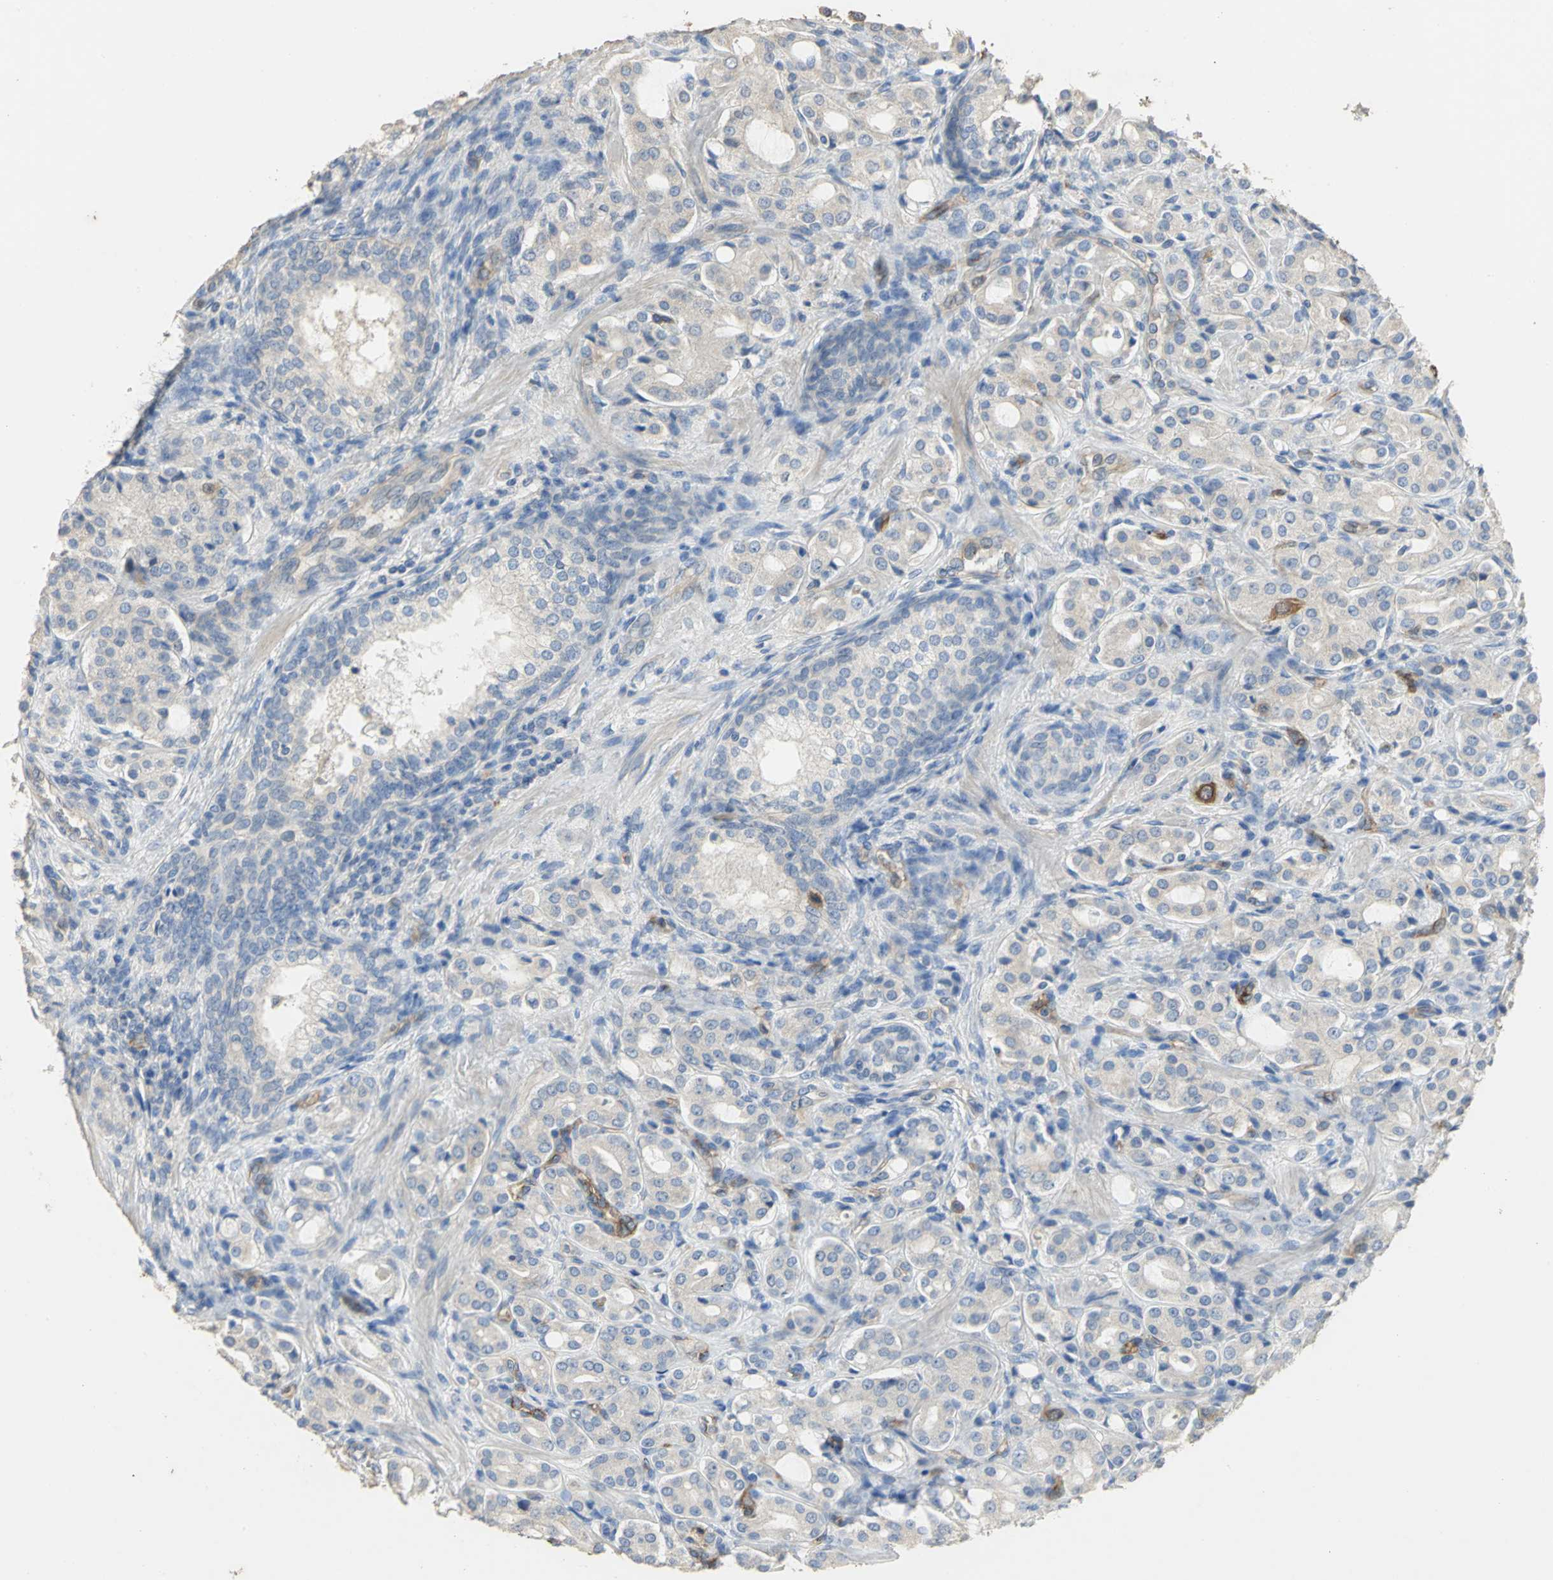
{"staining": {"intensity": "strong", "quantity": "<25%", "location": "cytoplasmic/membranous"}, "tissue": "prostate cancer", "cell_type": "Tumor cells", "image_type": "cancer", "snomed": [{"axis": "morphology", "description": "Adenocarcinoma, High grade"}, {"axis": "topography", "description": "Prostate"}], "caption": "Prostate cancer (high-grade adenocarcinoma) stained for a protein shows strong cytoplasmic/membranous positivity in tumor cells. (DAB = brown stain, brightfield microscopy at high magnification).", "gene": "DLGAP5", "patient": {"sex": "male", "age": 72}}